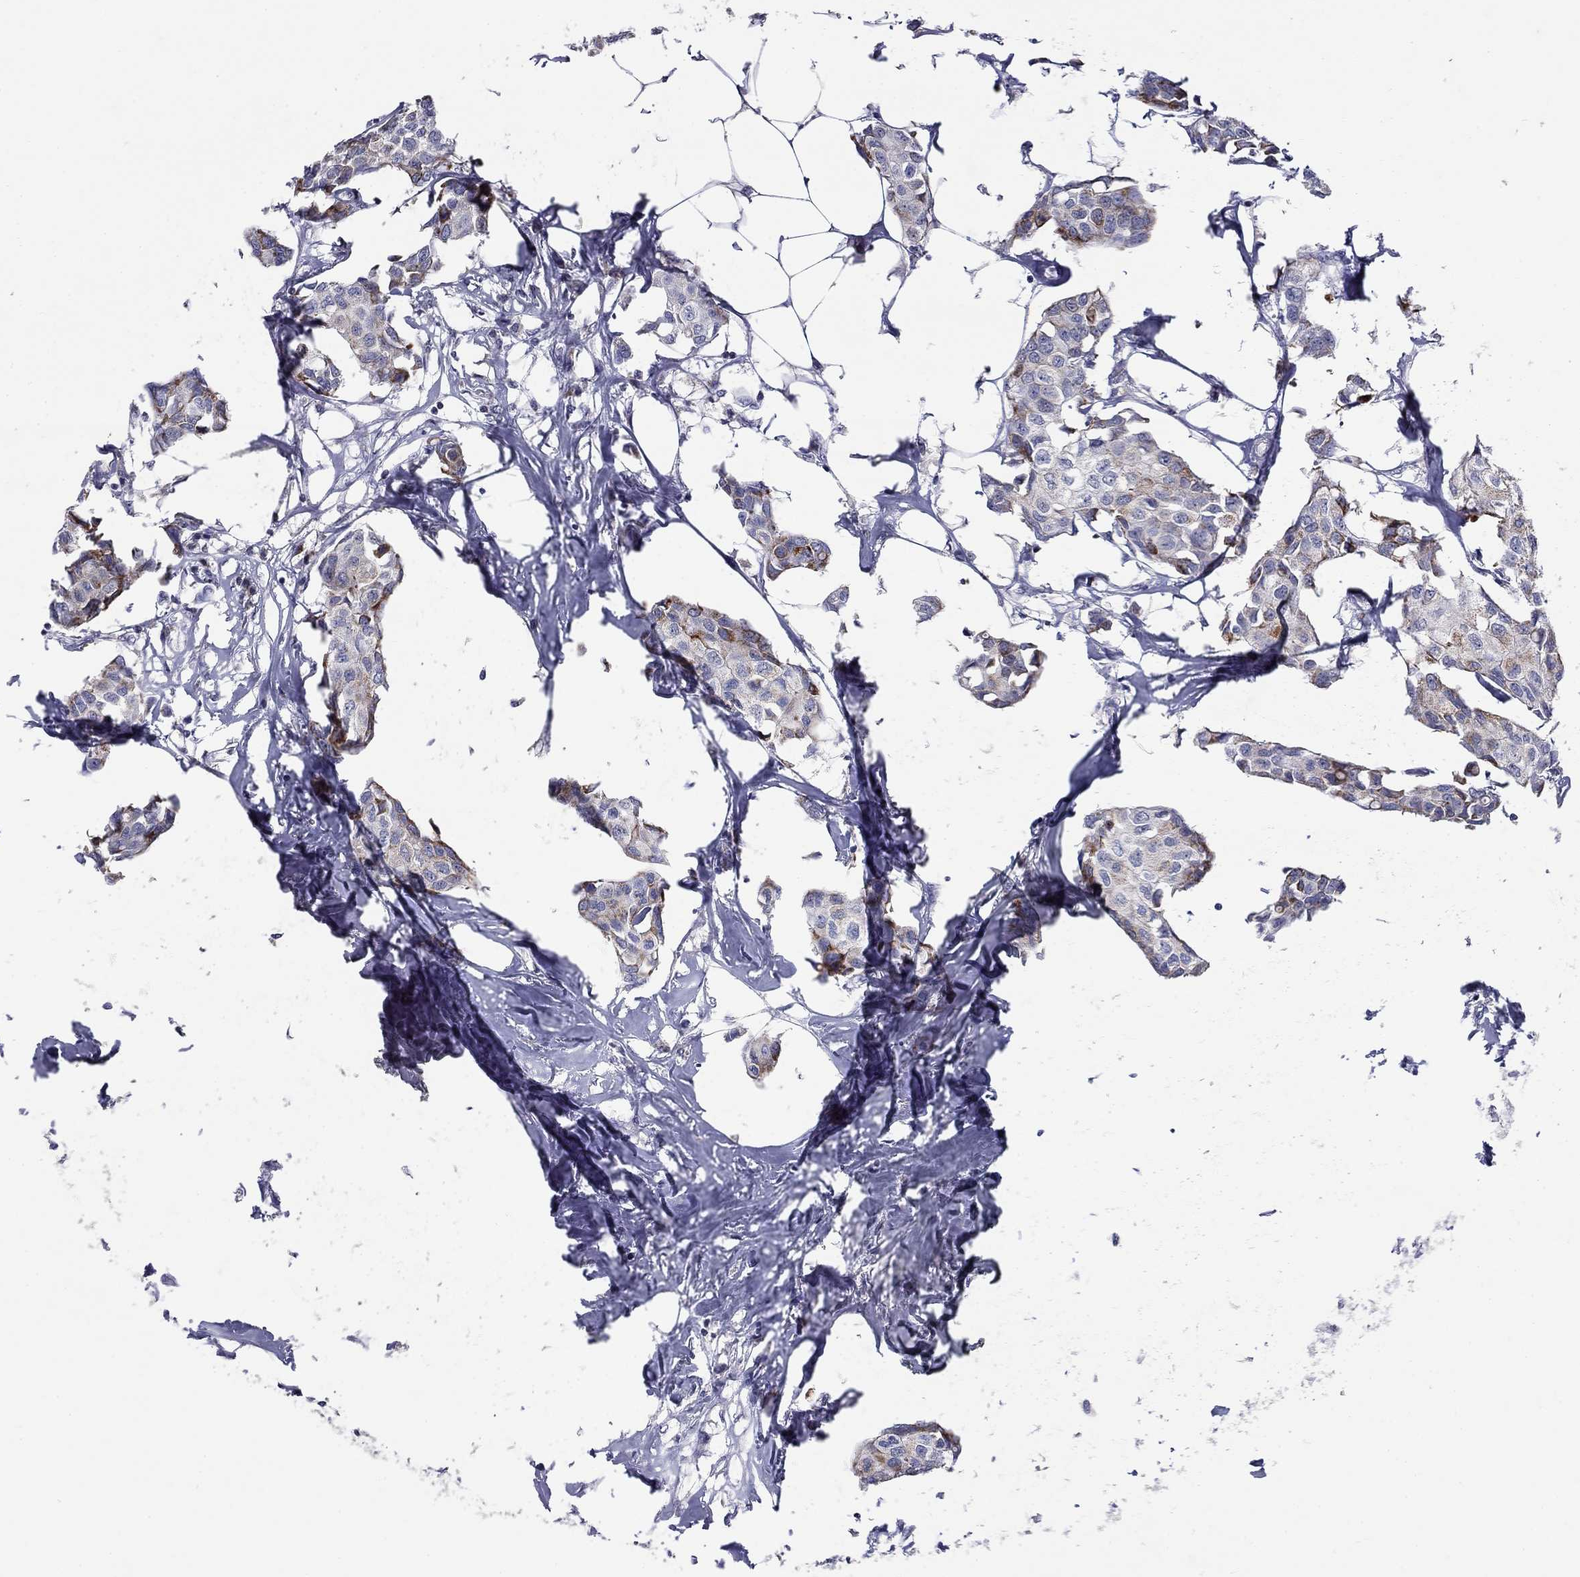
{"staining": {"intensity": "moderate", "quantity": "<25%", "location": "cytoplasmic/membranous"}, "tissue": "breast cancer", "cell_type": "Tumor cells", "image_type": "cancer", "snomed": [{"axis": "morphology", "description": "Duct carcinoma"}, {"axis": "topography", "description": "Breast"}], "caption": "This is an image of IHC staining of invasive ductal carcinoma (breast), which shows moderate expression in the cytoplasmic/membranous of tumor cells.", "gene": "HMX2", "patient": {"sex": "female", "age": 80}}